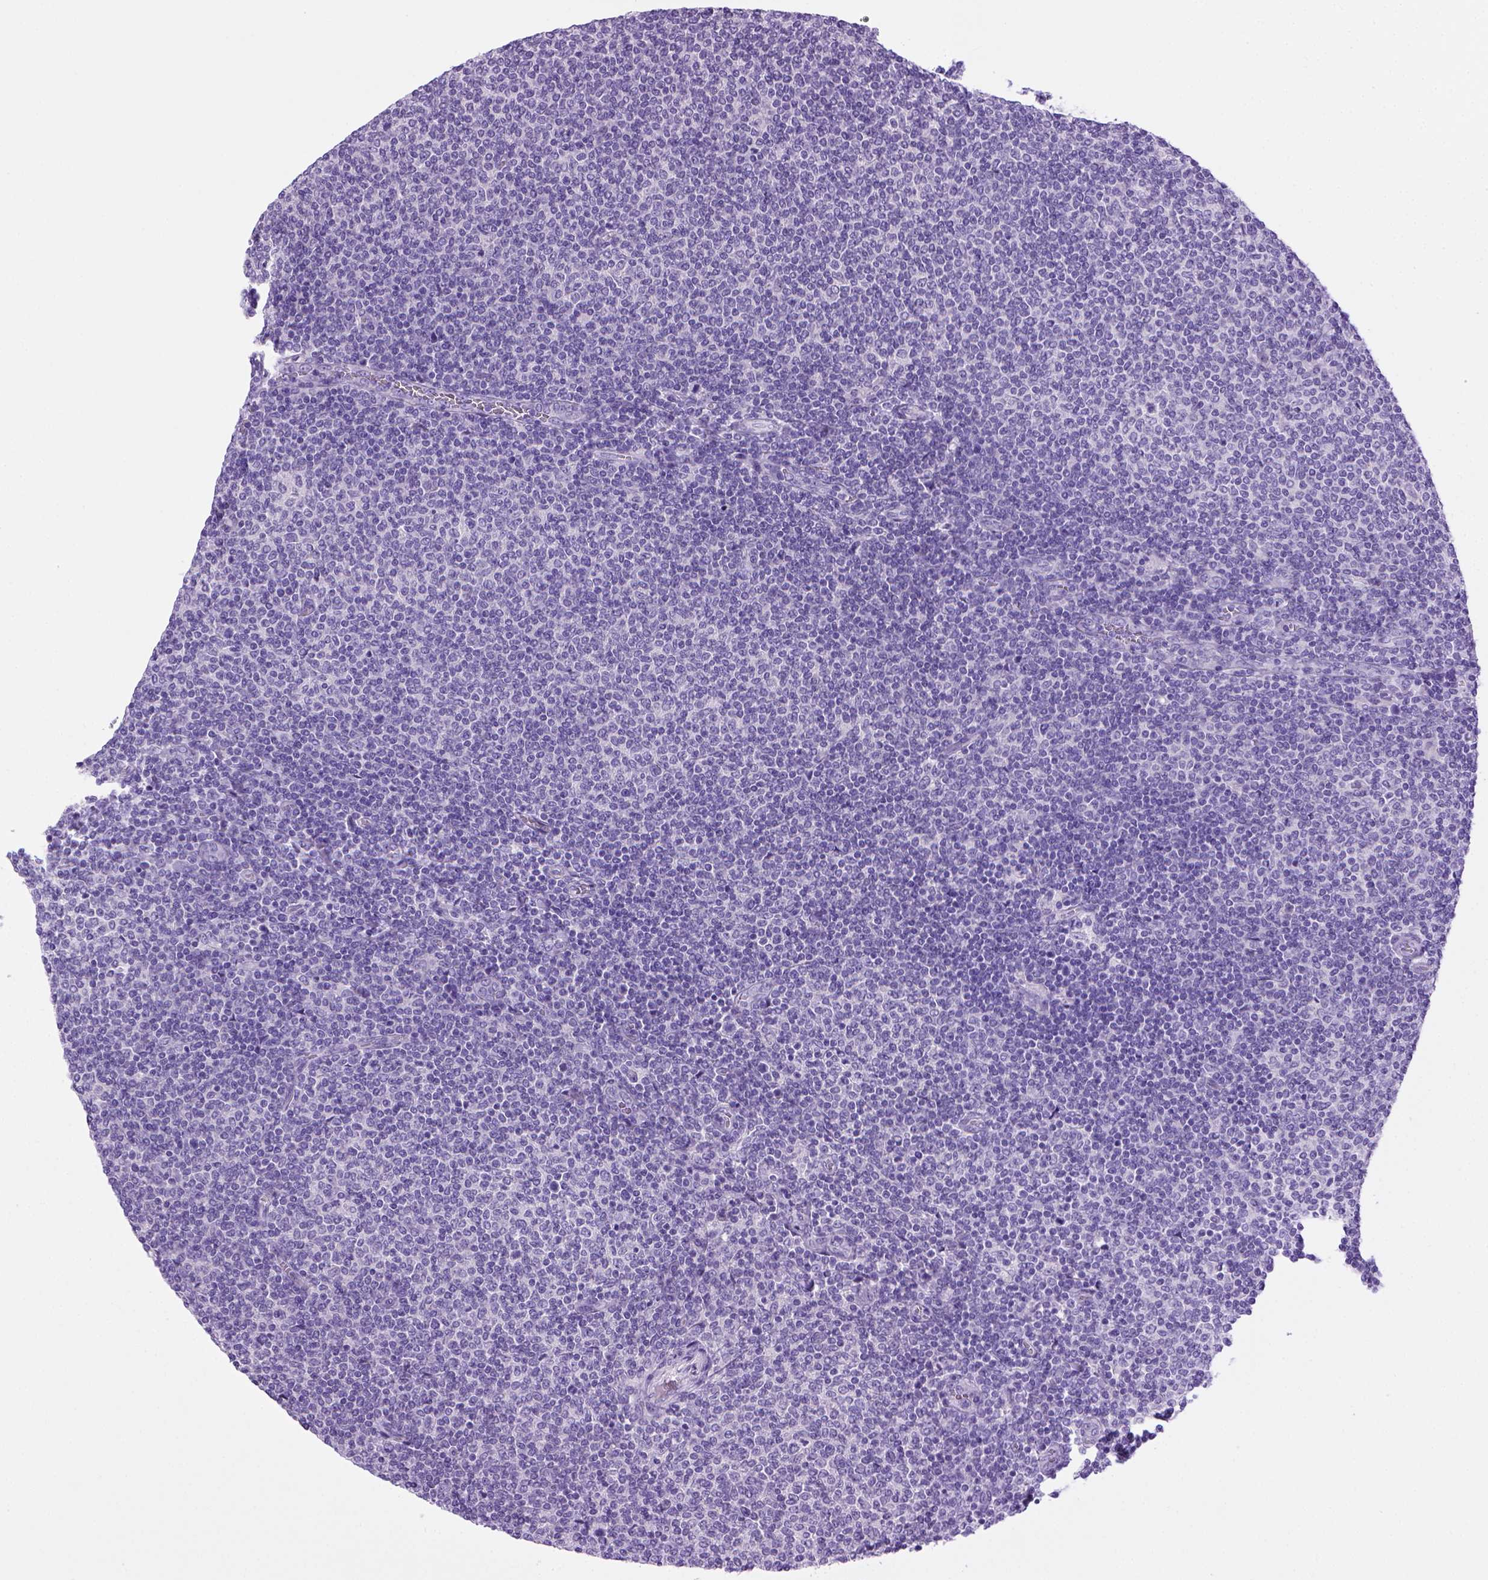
{"staining": {"intensity": "negative", "quantity": "none", "location": "none"}, "tissue": "lymphoma", "cell_type": "Tumor cells", "image_type": "cancer", "snomed": [{"axis": "morphology", "description": "Malignant lymphoma, non-Hodgkin's type, Low grade"}, {"axis": "topography", "description": "Lymph node"}], "caption": "Low-grade malignant lymphoma, non-Hodgkin's type was stained to show a protein in brown. There is no significant positivity in tumor cells. (Immunohistochemistry (ihc), brightfield microscopy, high magnification).", "gene": "SGCG", "patient": {"sex": "male", "age": 52}}